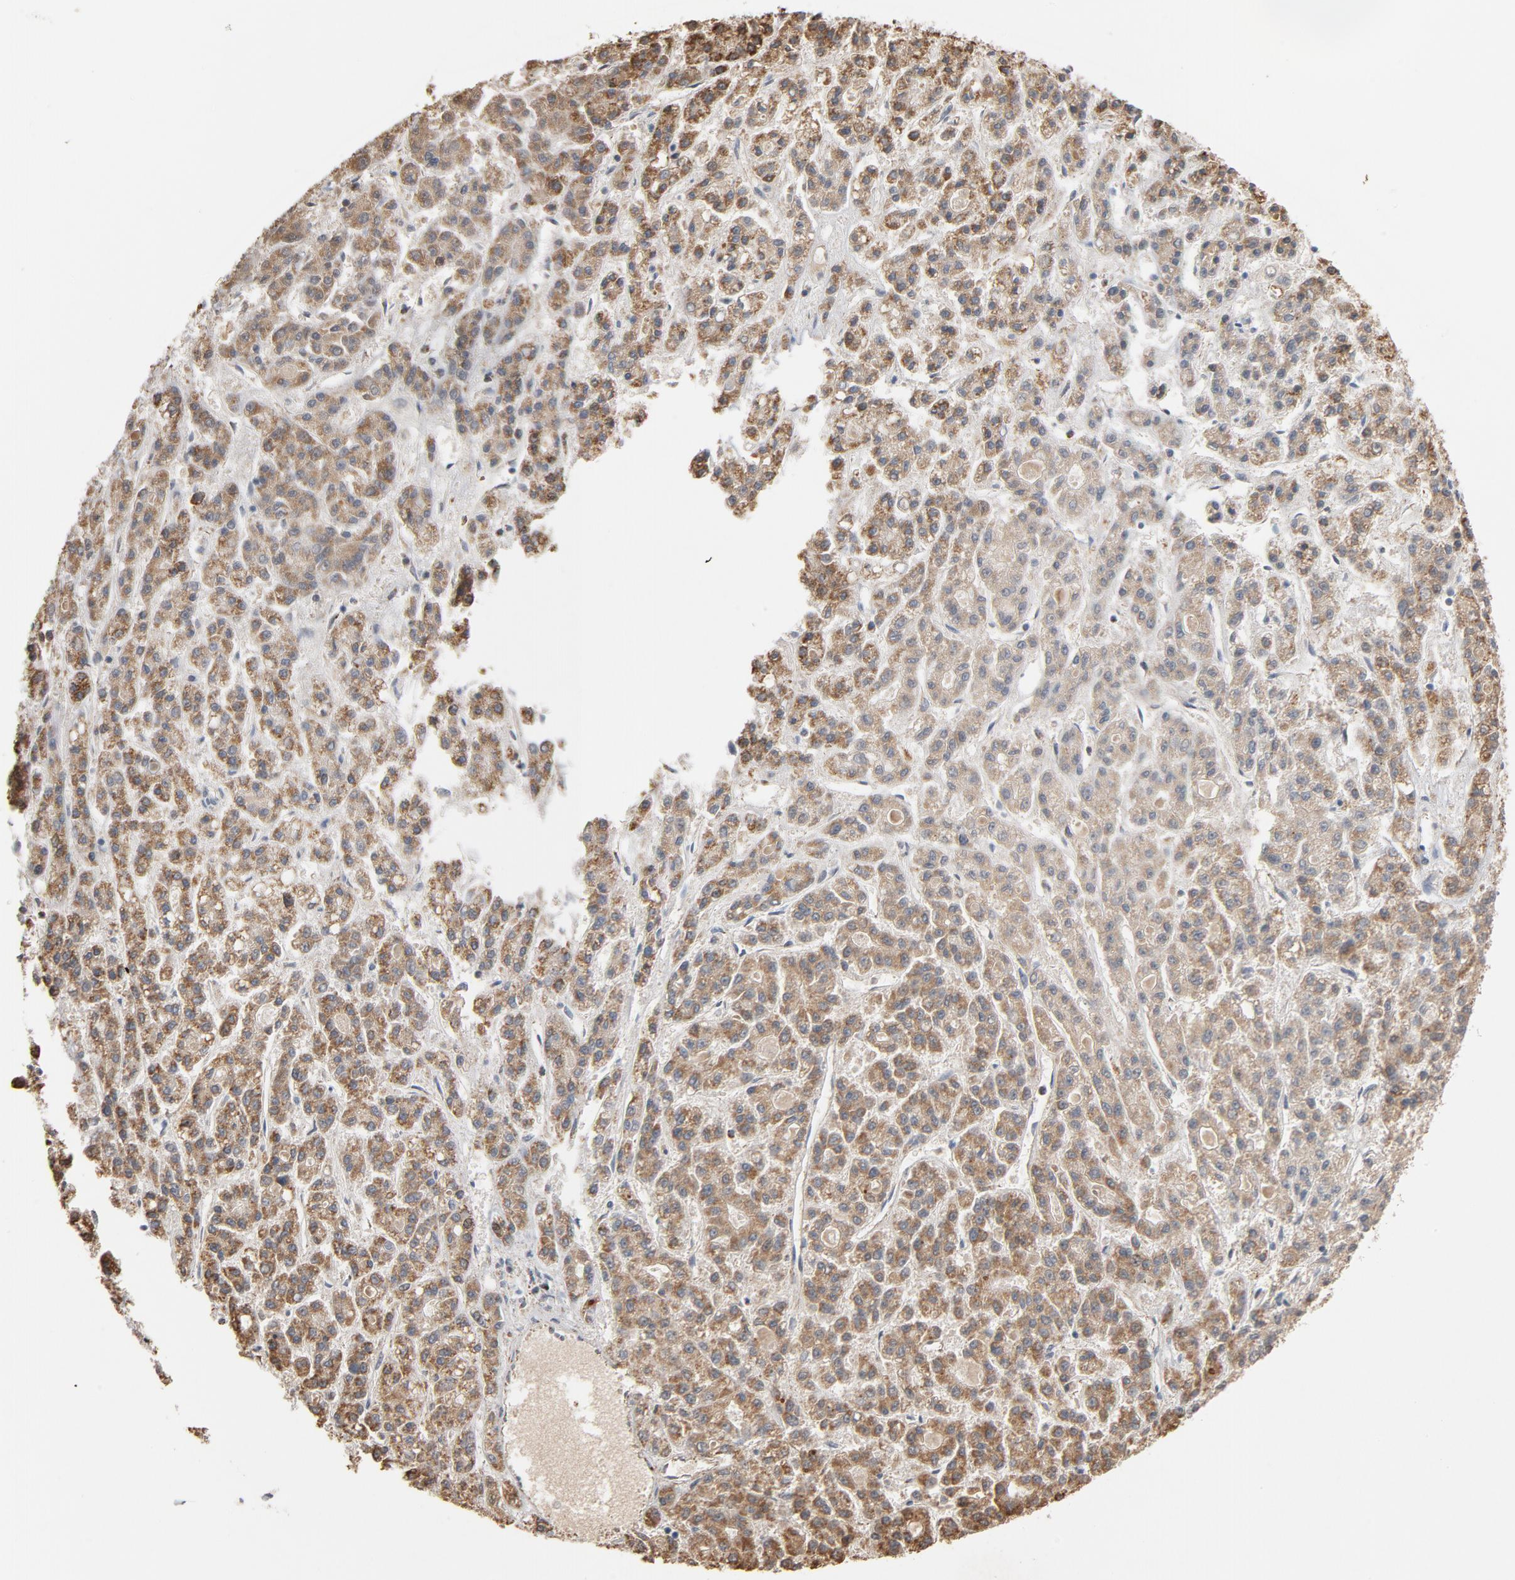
{"staining": {"intensity": "moderate", "quantity": ">75%", "location": "cytoplasmic/membranous"}, "tissue": "liver cancer", "cell_type": "Tumor cells", "image_type": "cancer", "snomed": [{"axis": "morphology", "description": "Carcinoma, Hepatocellular, NOS"}, {"axis": "topography", "description": "Liver"}], "caption": "IHC of liver cancer shows medium levels of moderate cytoplasmic/membranous expression in approximately >75% of tumor cells. (IHC, brightfield microscopy, high magnification).", "gene": "NDUFS4", "patient": {"sex": "male", "age": 70}}